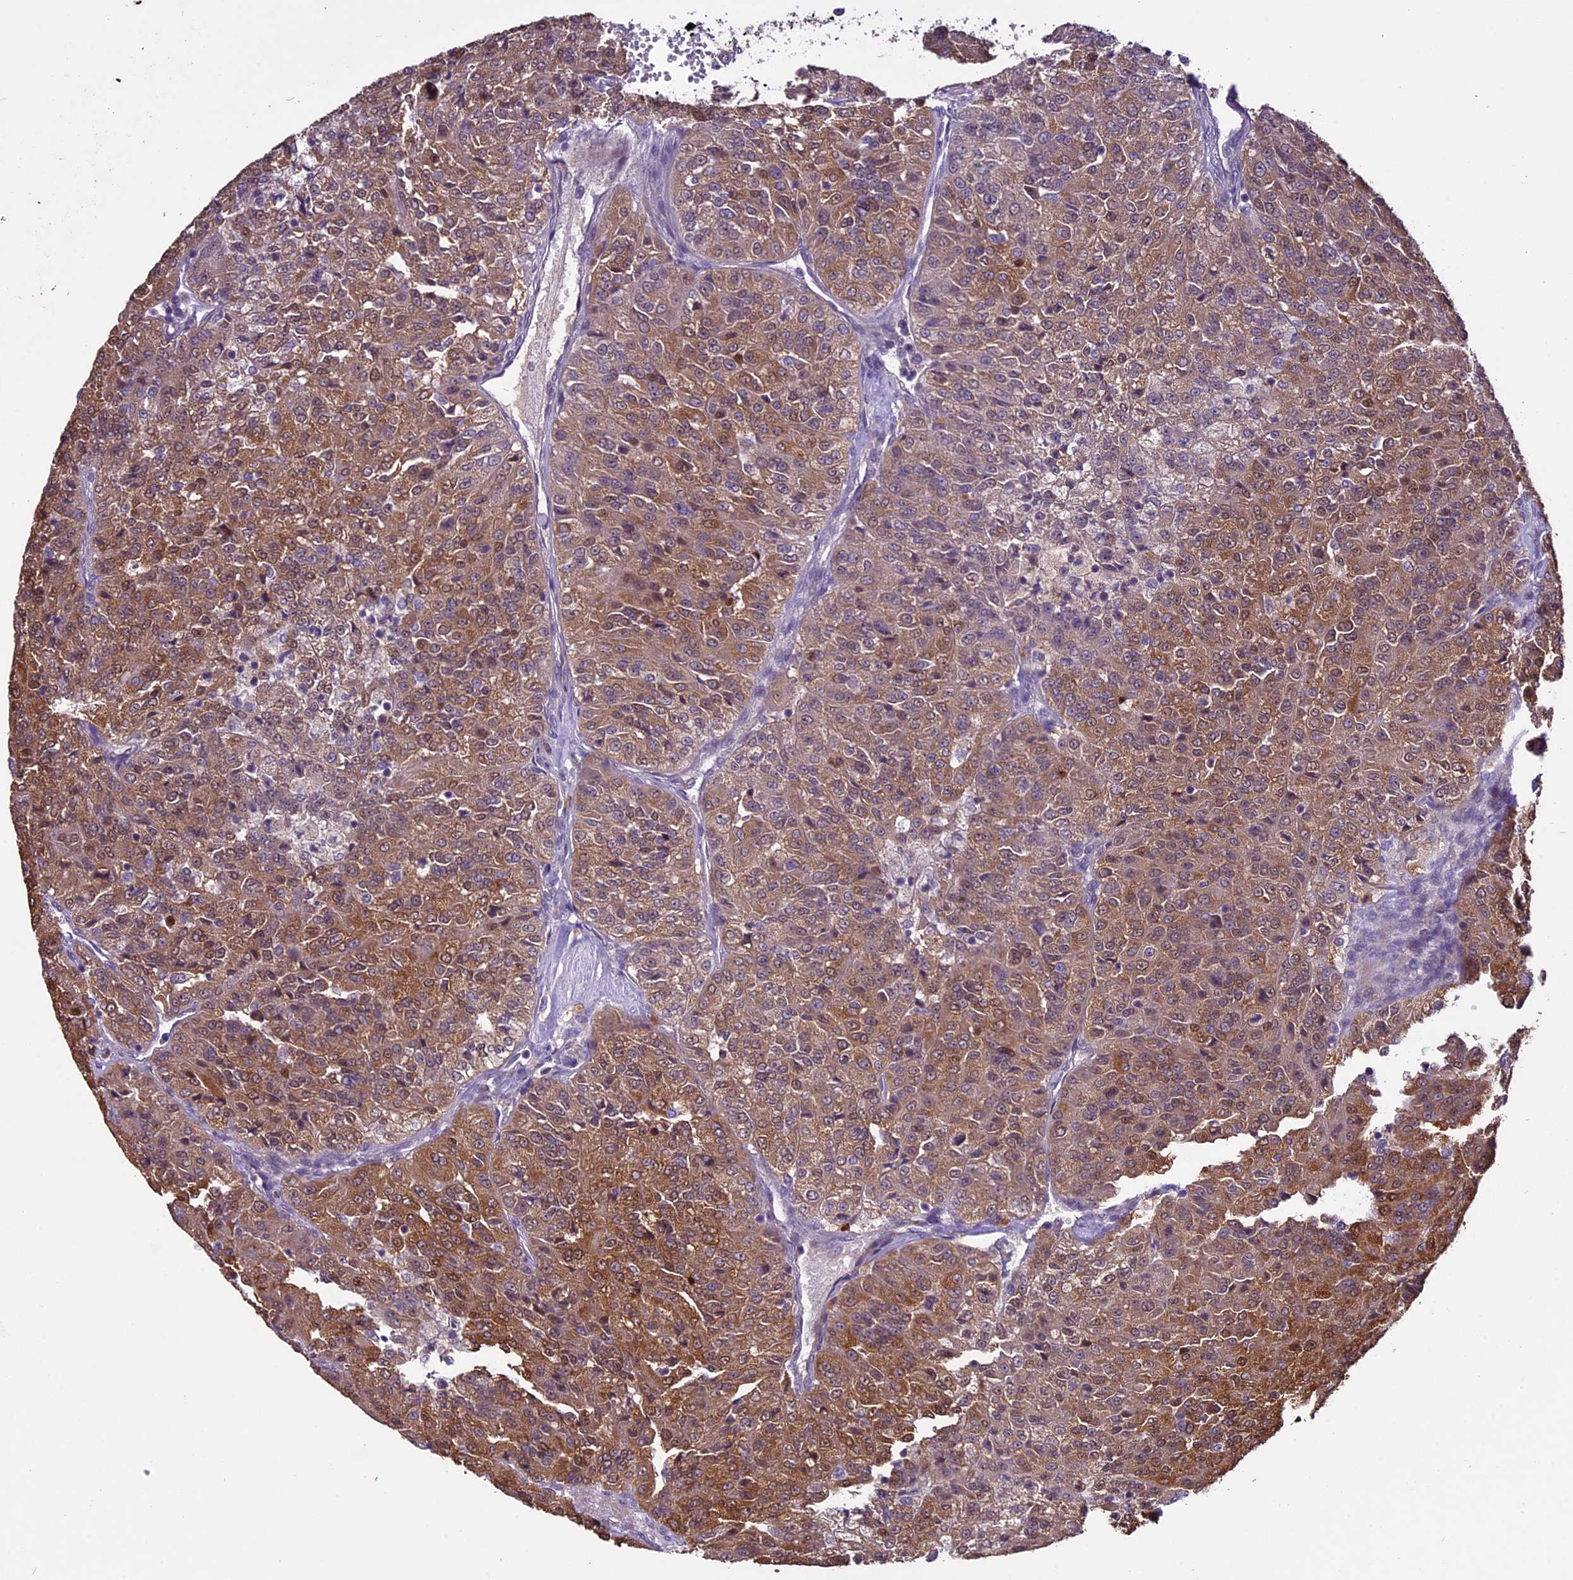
{"staining": {"intensity": "moderate", "quantity": ">75%", "location": "cytoplasmic/membranous"}, "tissue": "renal cancer", "cell_type": "Tumor cells", "image_type": "cancer", "snomed": [{"axis": "morphology", "description": "Adenocarcinoma, NOS"}, {"axis": "topography", "description": "Kidney"}], "caption": "Renal cancer stained for a protein (brown) displays moderate cytoplasmic/membranous positive expression in approximately >75% of tumor cells.", "gene": "C3orf70", "patient": {"sex": "female", "age": 63}}